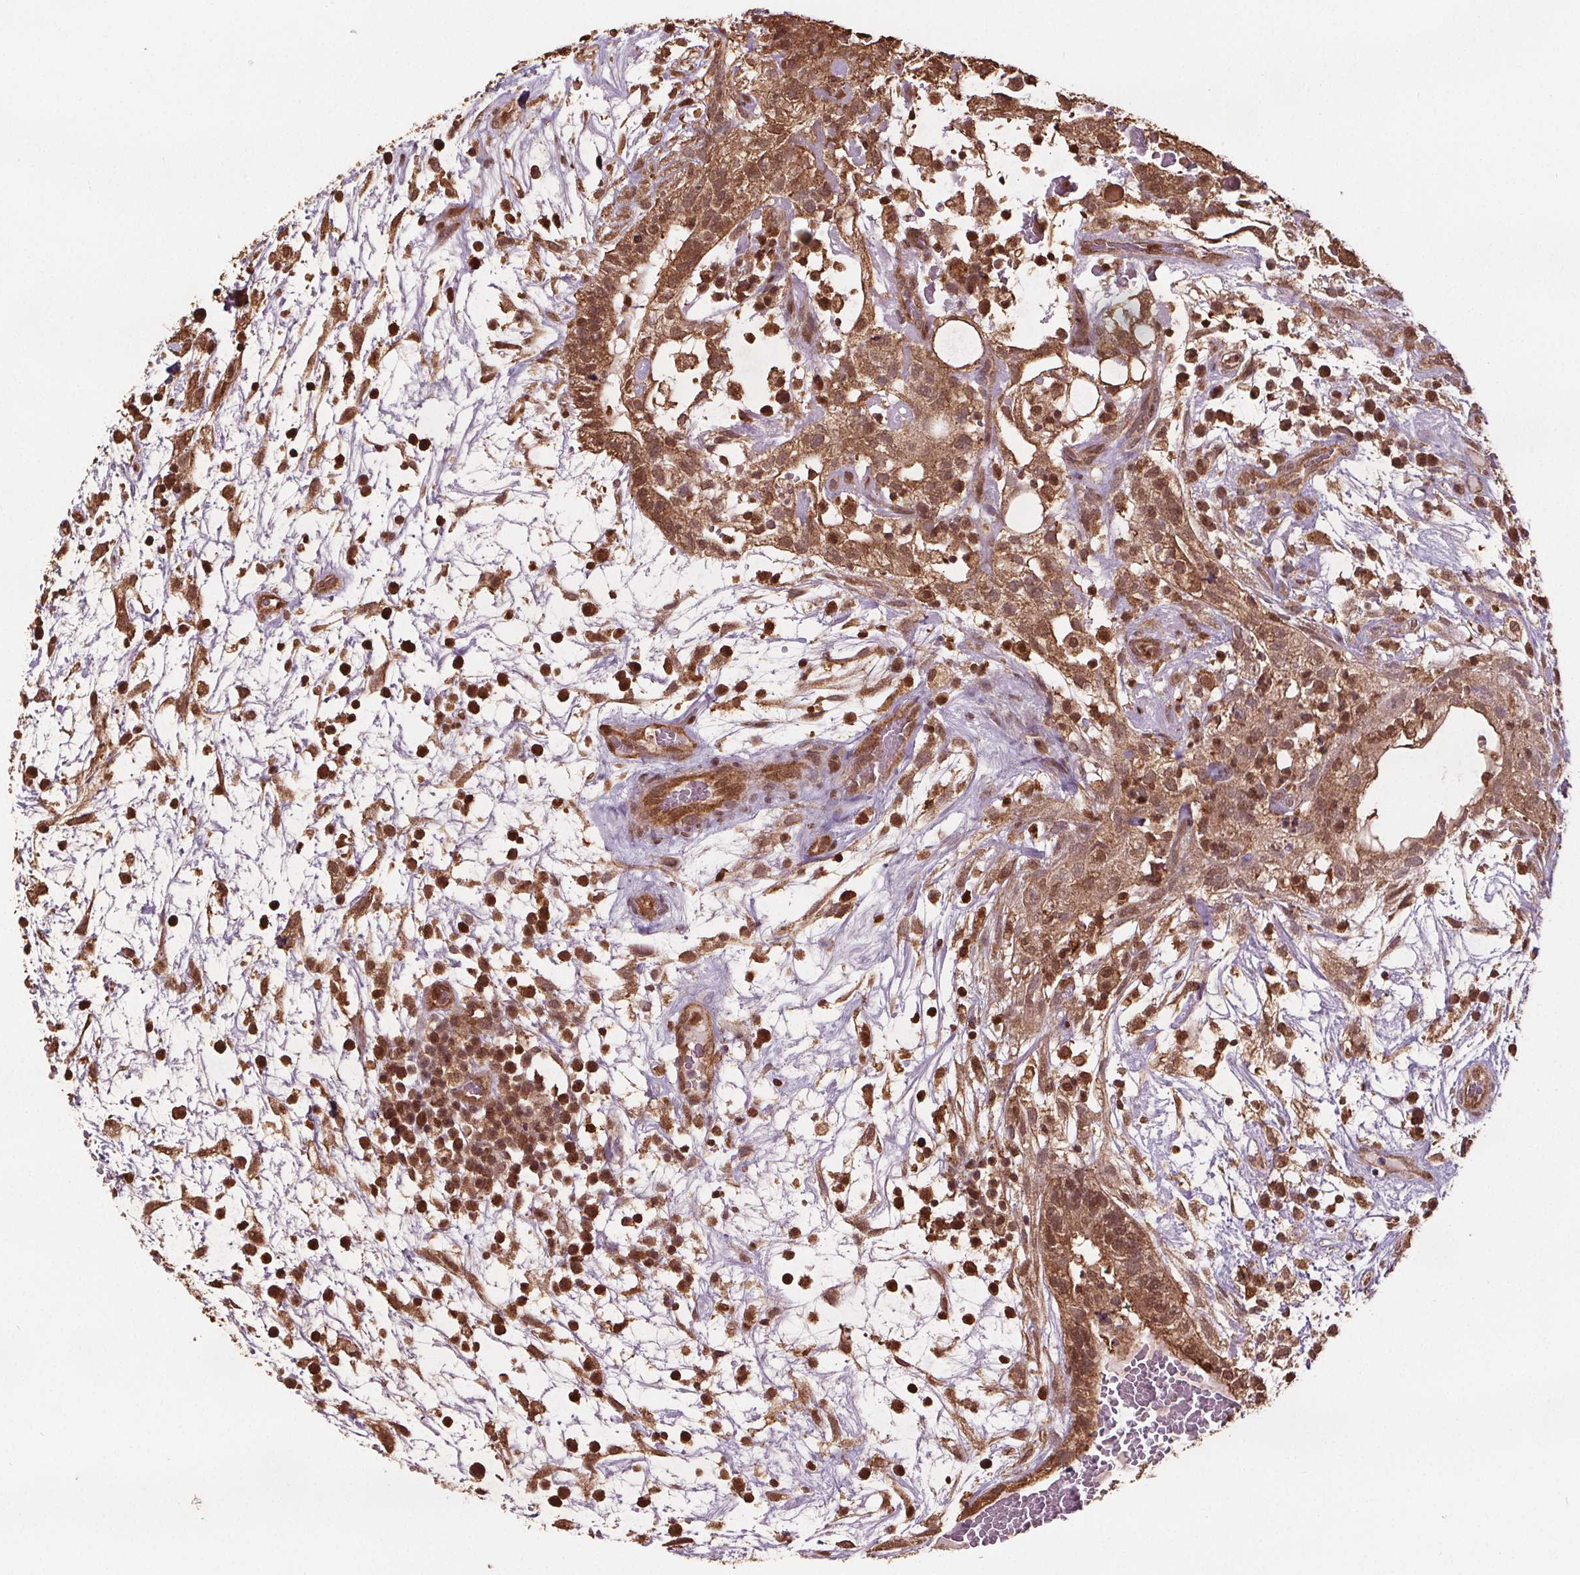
{"staining": {"intensity": "moderate", "quantity": ">75%", "location": "cytoplasmic/membranous,nuclear"}, "tissue": "testis cancer", "cell_type": "Tumor cells", "image_type": "cancer", "snomed": [{"axis": "morphology", "description": "Normal tissue, NOS"}, {"axis": "morphology", "description": "Carcinoma, Embryonal, NOS"}, {"axis": "topography", "description": "Testis"}], "caption": "Testis cancer (embryonal carcinoma) was stained to show a protein in brown. There is medium levels of moderate cytoplasmic/membranous and nuclear expression in approximately >75% of tumor cells. The protein is stained brown, and the nuclei are stained in blue (DAB (3,3'-diaminobenzidine) IHC with brightfield microscopy, high magnification).", "gene": "ENO1", "patient": {"sex": "male", "age": 32}}